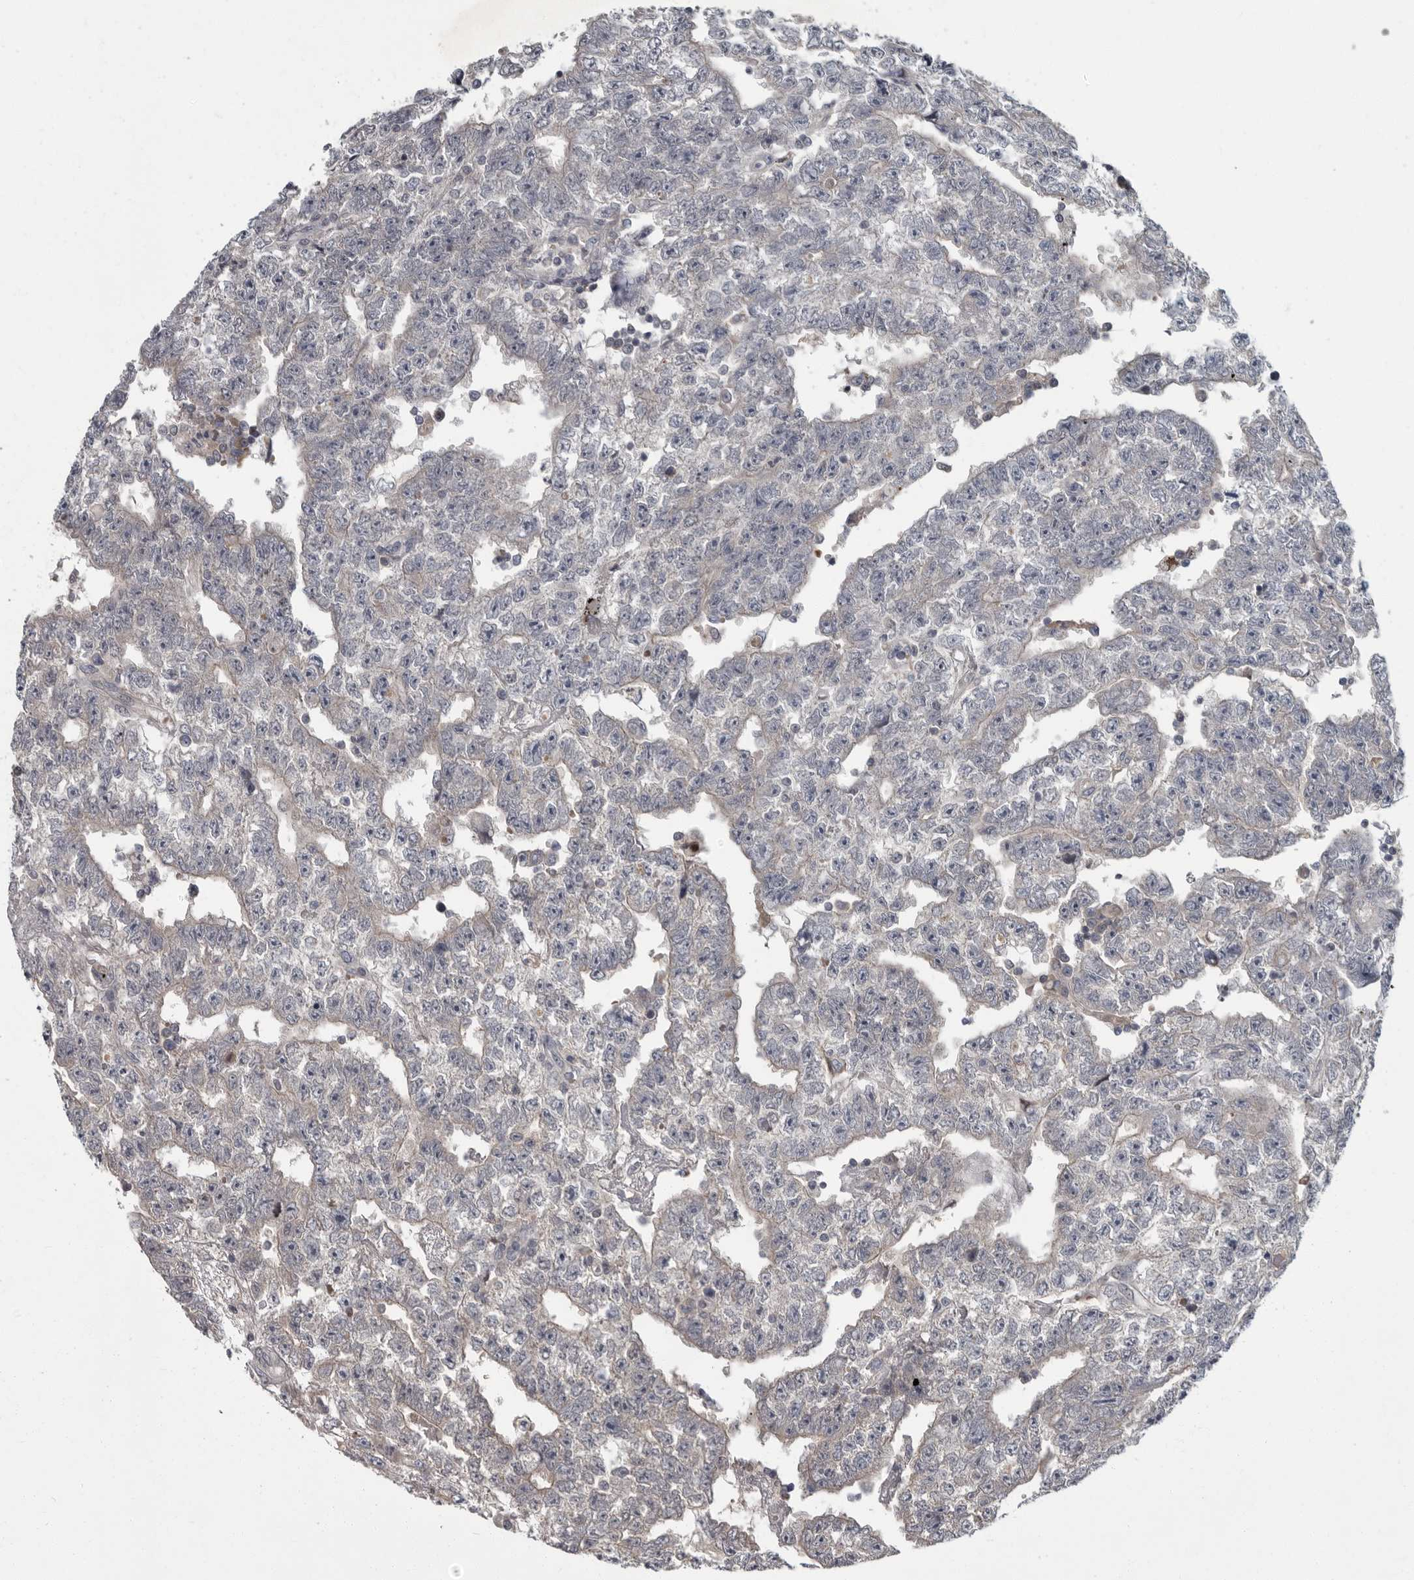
{"staining": {"intensity": "negative", "quantity": "none", "location": "none"}, "tissue": "testis cancer", "cell_type": "Tumor cells", "image_type": "cancer", "snomed": [{"axis": "morphology", "description": "Carcinoma, Embryonal, NOS"}, {"axis": "topography", "description": "Testis"}], "caption": "A high-resolution photomicrograph shows immunohistochemistry (IHC) staining of testis embryonal carcinoma, which exhibits no significant positivity in tumor cells. (DAB immunohistochemistry (IHC), high magnification).", "gene": "PDE7A", "patient": {"sex": "male", "age": 25}}